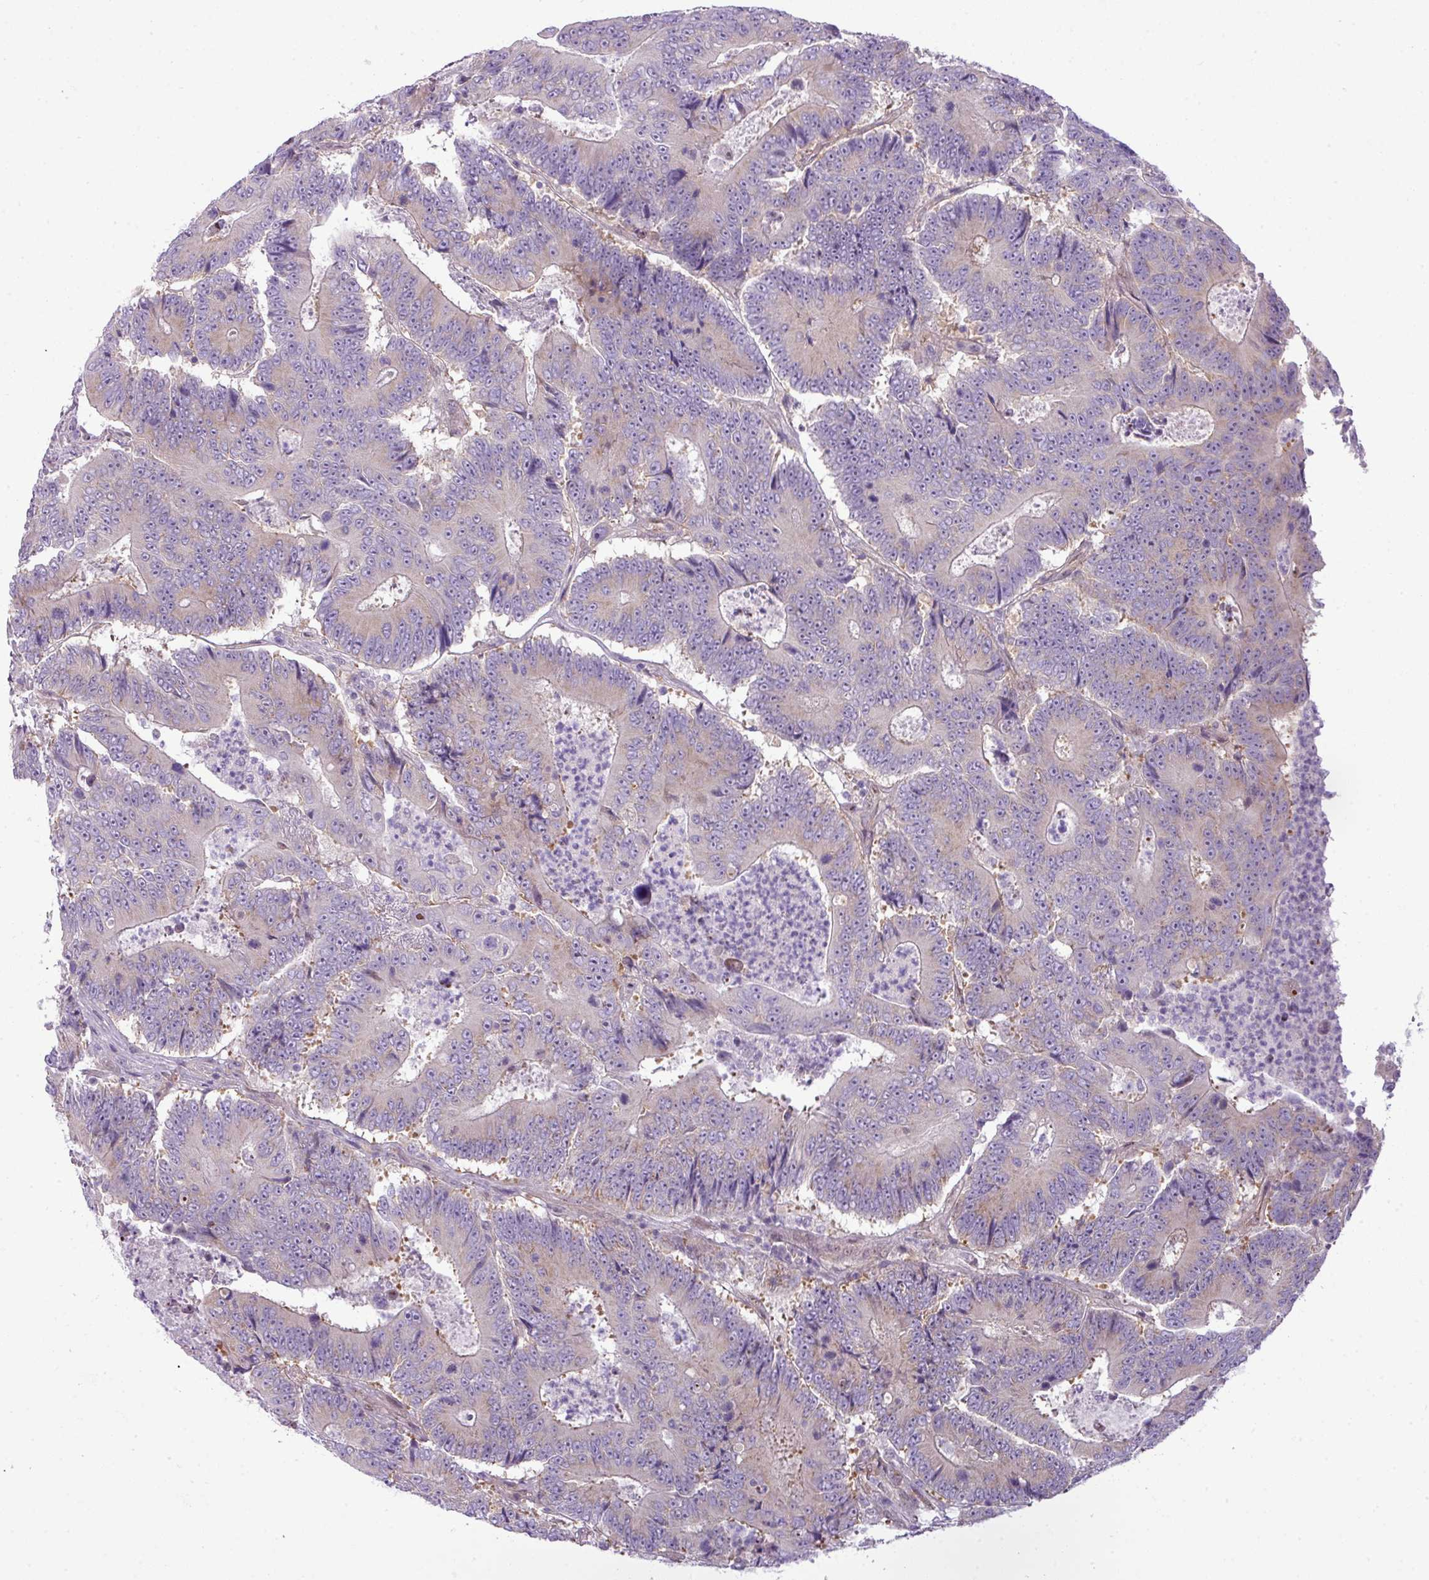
{"staining": {"intensity": "negative", "quantity": "none", "location": "none"}, "tissue": "colorectal cancer", "cell_type": "Tumor cells", "image_type": "cancer", "snomed": [{"axis": "morphology", "description": "Adenocarcinoma, NOS"}, {"axis": "topography", "description": "Colon"}], "caption": "DAB immunohistochemical staining of colorectal cancer (adenocarcinoma) displays no significant positivity in tumor cells.", "gene": "MAK16", "patient": {"sex": "male", "age": 83}}